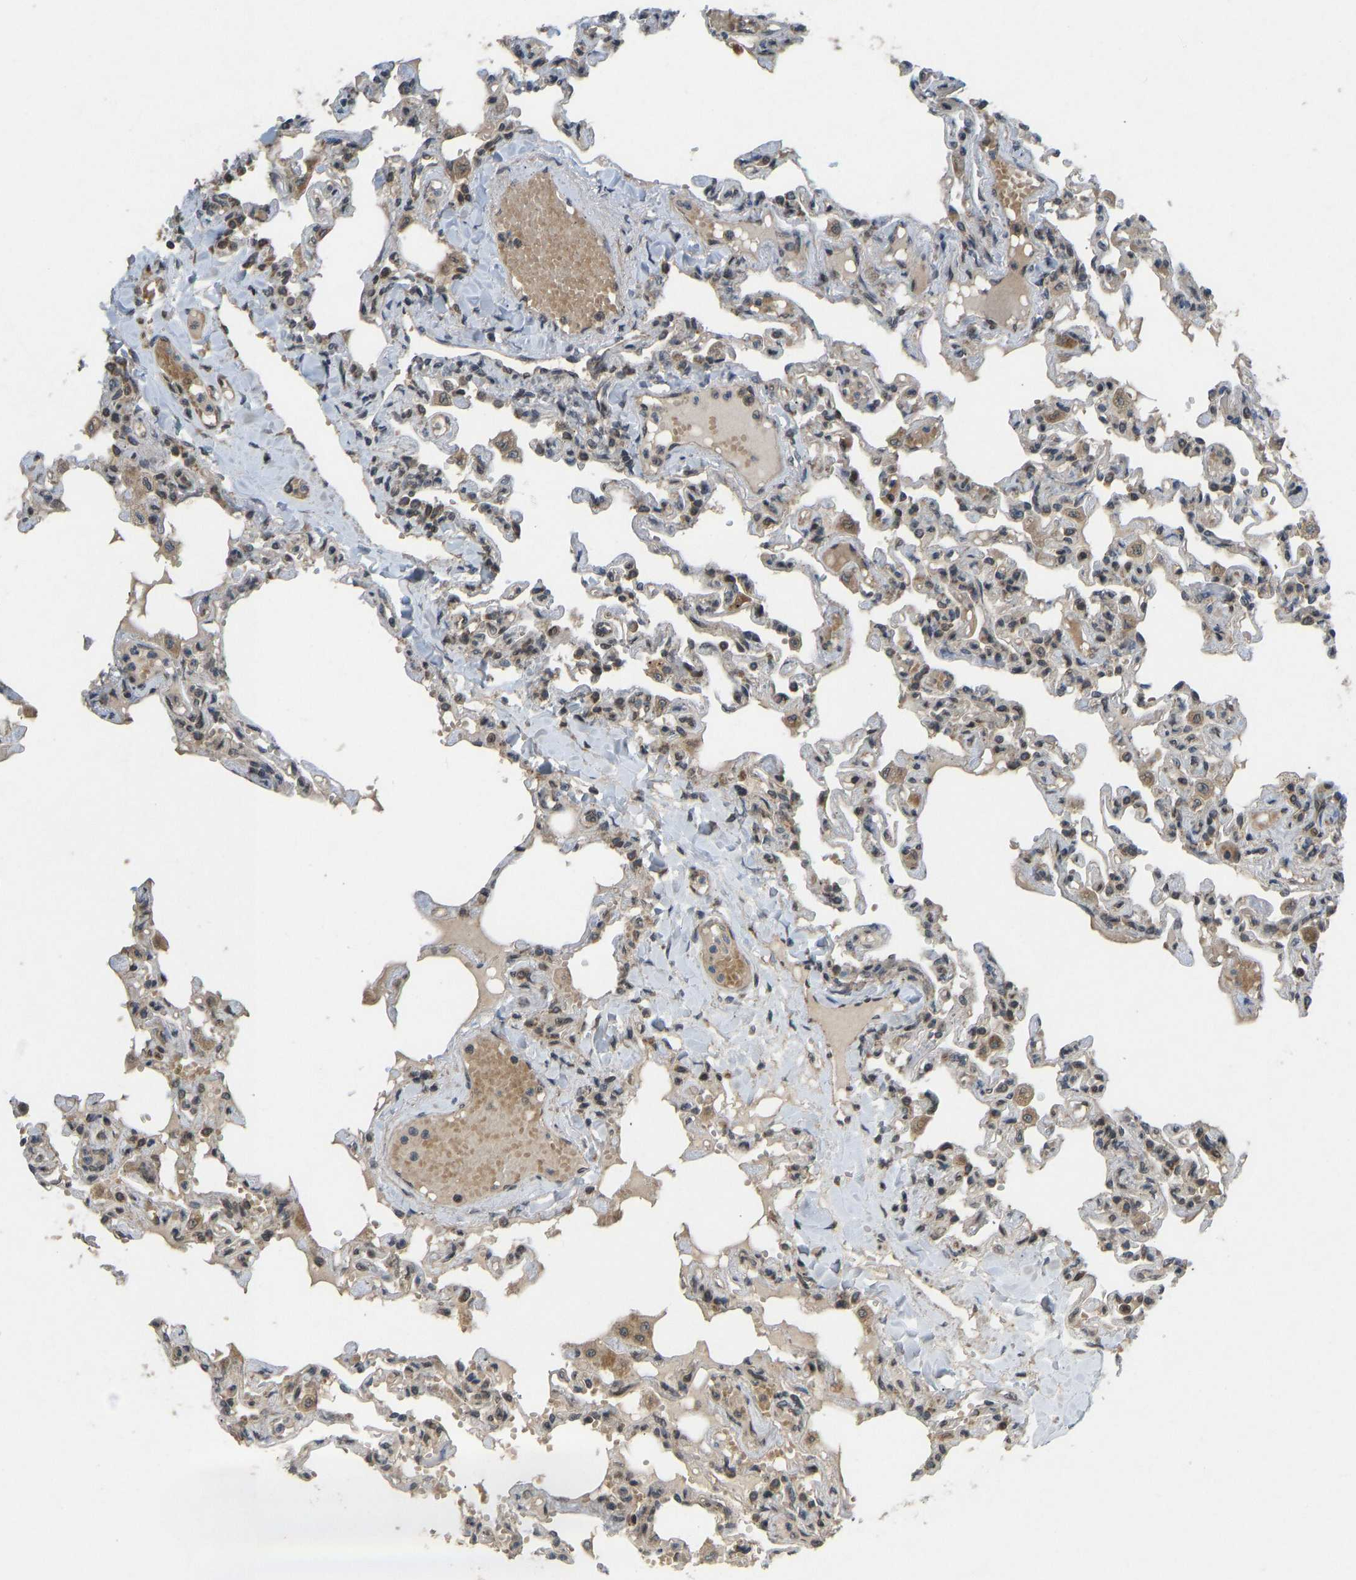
{"staining": {"intensity": "moderate", "quantity": "25%-75%", "location": "cytoplasmic/membranous"}, "tissue": "lung", "cell_type": "Alveolar cells", "image_type": "normal", "snomed": [{"axis": "morphology", "description": "Normal tissue, NOS"}, {"axis": "topography", "description": "Lung"}], "caption": "High-magnification brightfield microscopy of unremarkable lung stained with DAB (brown) and counterstained with hematoxylin (blue). alveolar cells exhibit moderate cytoplasmic/membranous staining is seen in about25%-75% of cells.", "gene": "ACADS", "patient": {"sex": "male", "age": 21}}